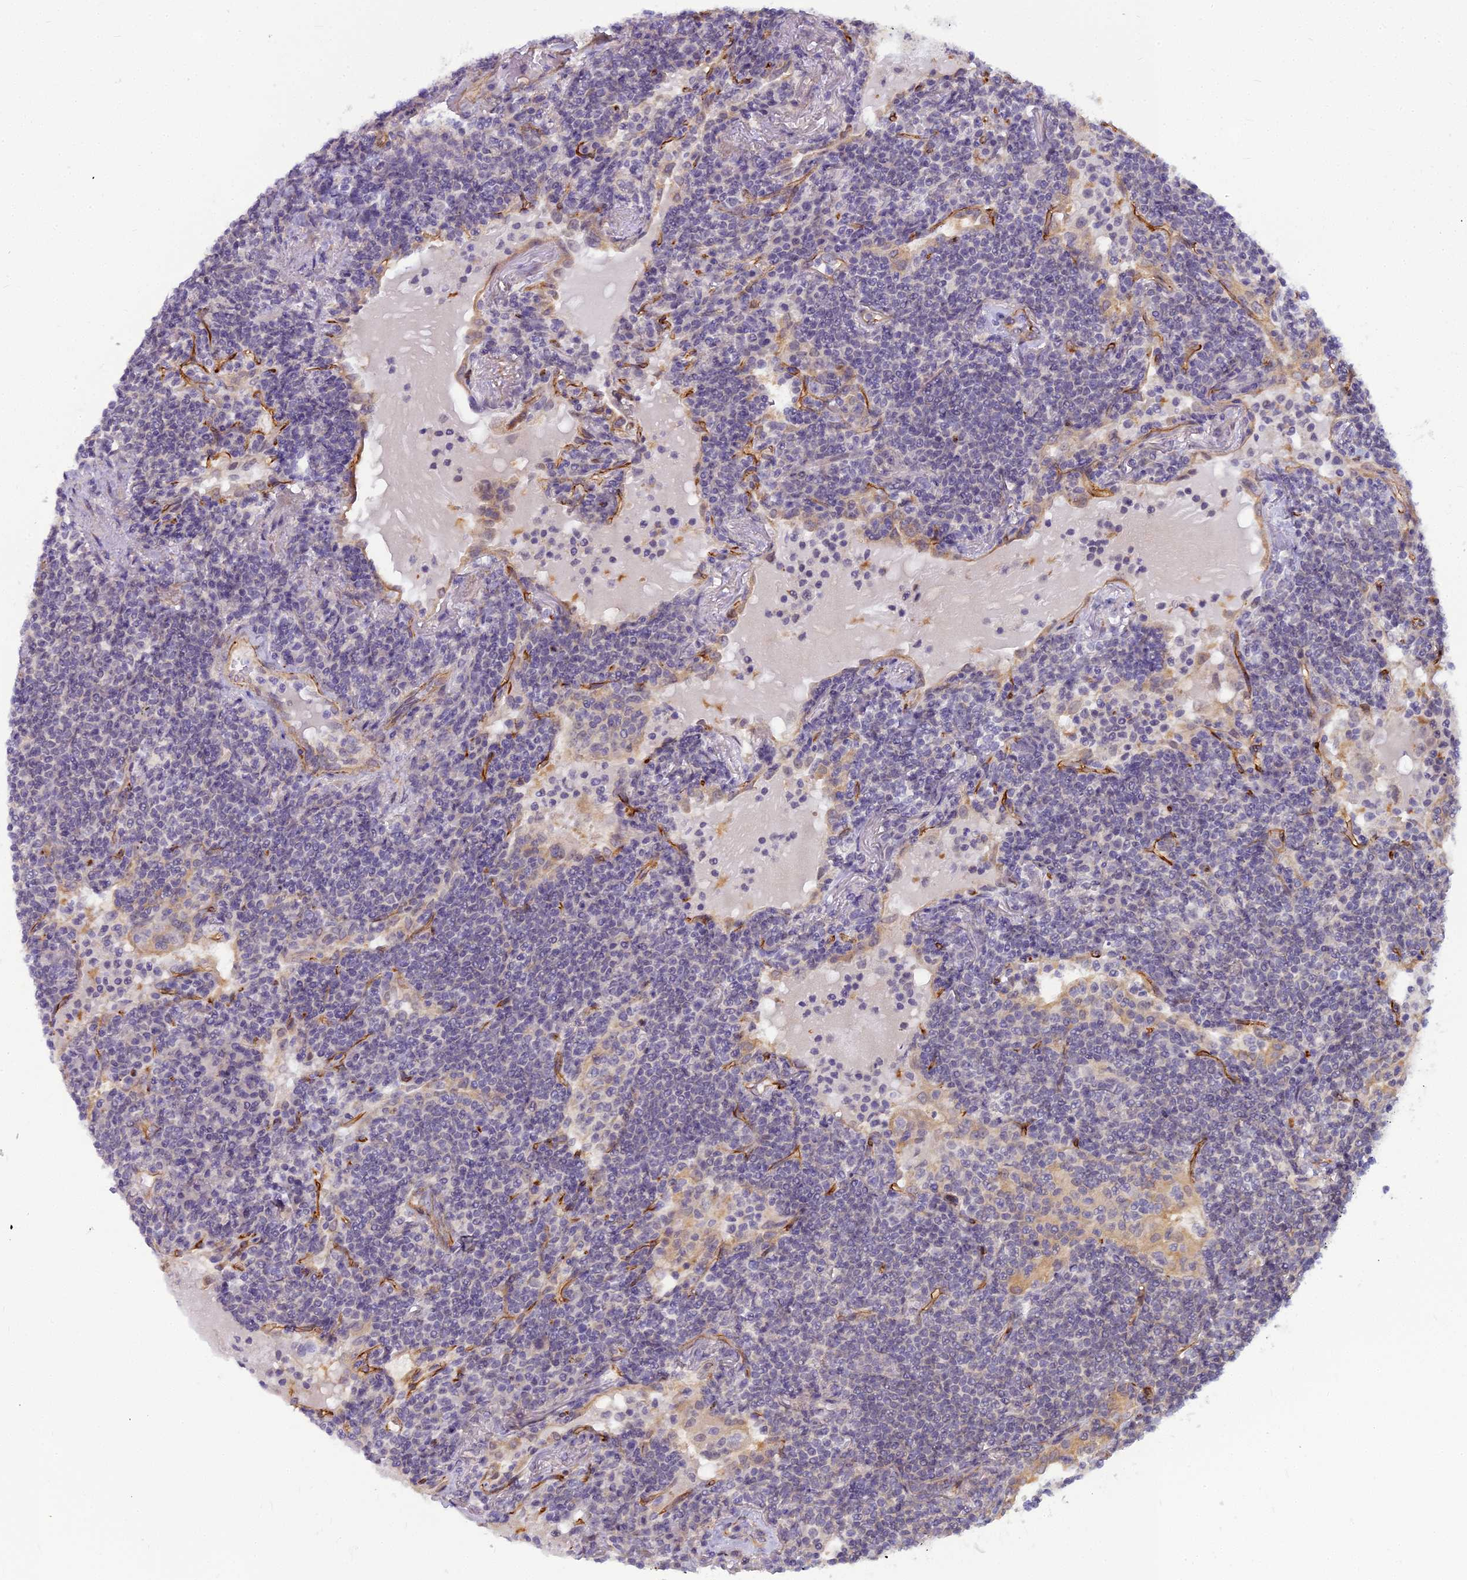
{"staining": {"intensity": "negative", "quantity": "none", "location": "none"}, "tissue": "lymphoma", "cell_type": "Tumor cells", "image_type": "cancer", "snomed": [{"axis": "morphology", "description": "Malignant lymphoma, non-Hodgkin's type, Low grade"}, {"axis": "topography", "description": "Lung"}], "caption": "A high-resolution photomicrograph shows immunohistochemistry staining of malignant lymphoma, non-Hodgkin's type (low-grade), which displays no significant positivity in tumor cells.", "gene": "RGL3", "patient": {"sex": "female", "age": 71}}